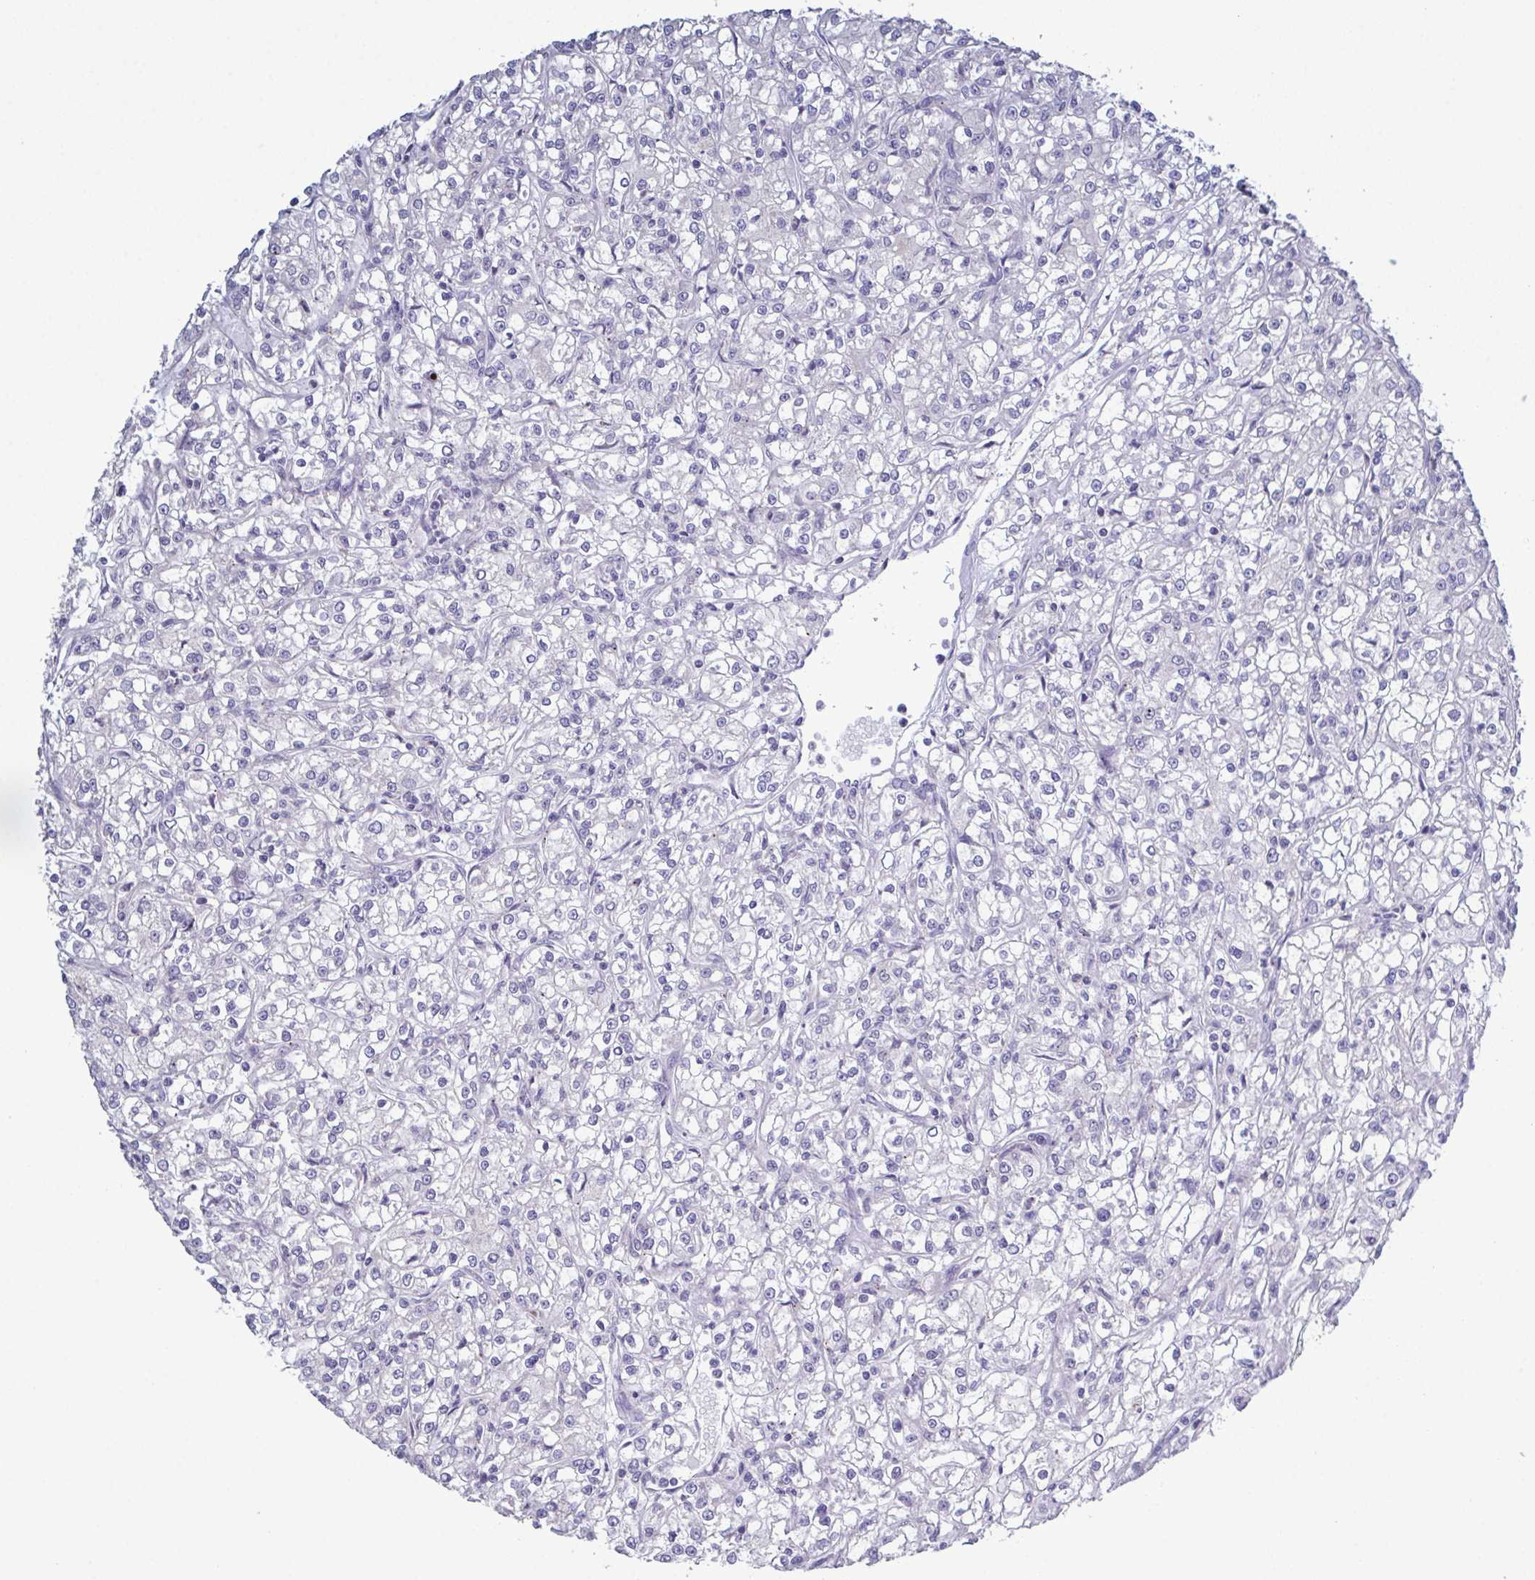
{"staining": {"intensity": "negative", "quantity": "none", "location": "none"}, "tissue": "renal cancer", "cell_type": "Tumor cells", "image_type": "cancer", "snomed": [{"axis": "morphology", "description": "Adenocarcinoma, NOS"}, {"axis": "topography", "description": "Kidney"}], "caption": "Tumor cells are negative for protein expression in human renal cancer (adenocarcinoma).", "gene": "GLDC", "patient": {"sex": "female", "age": 59}}